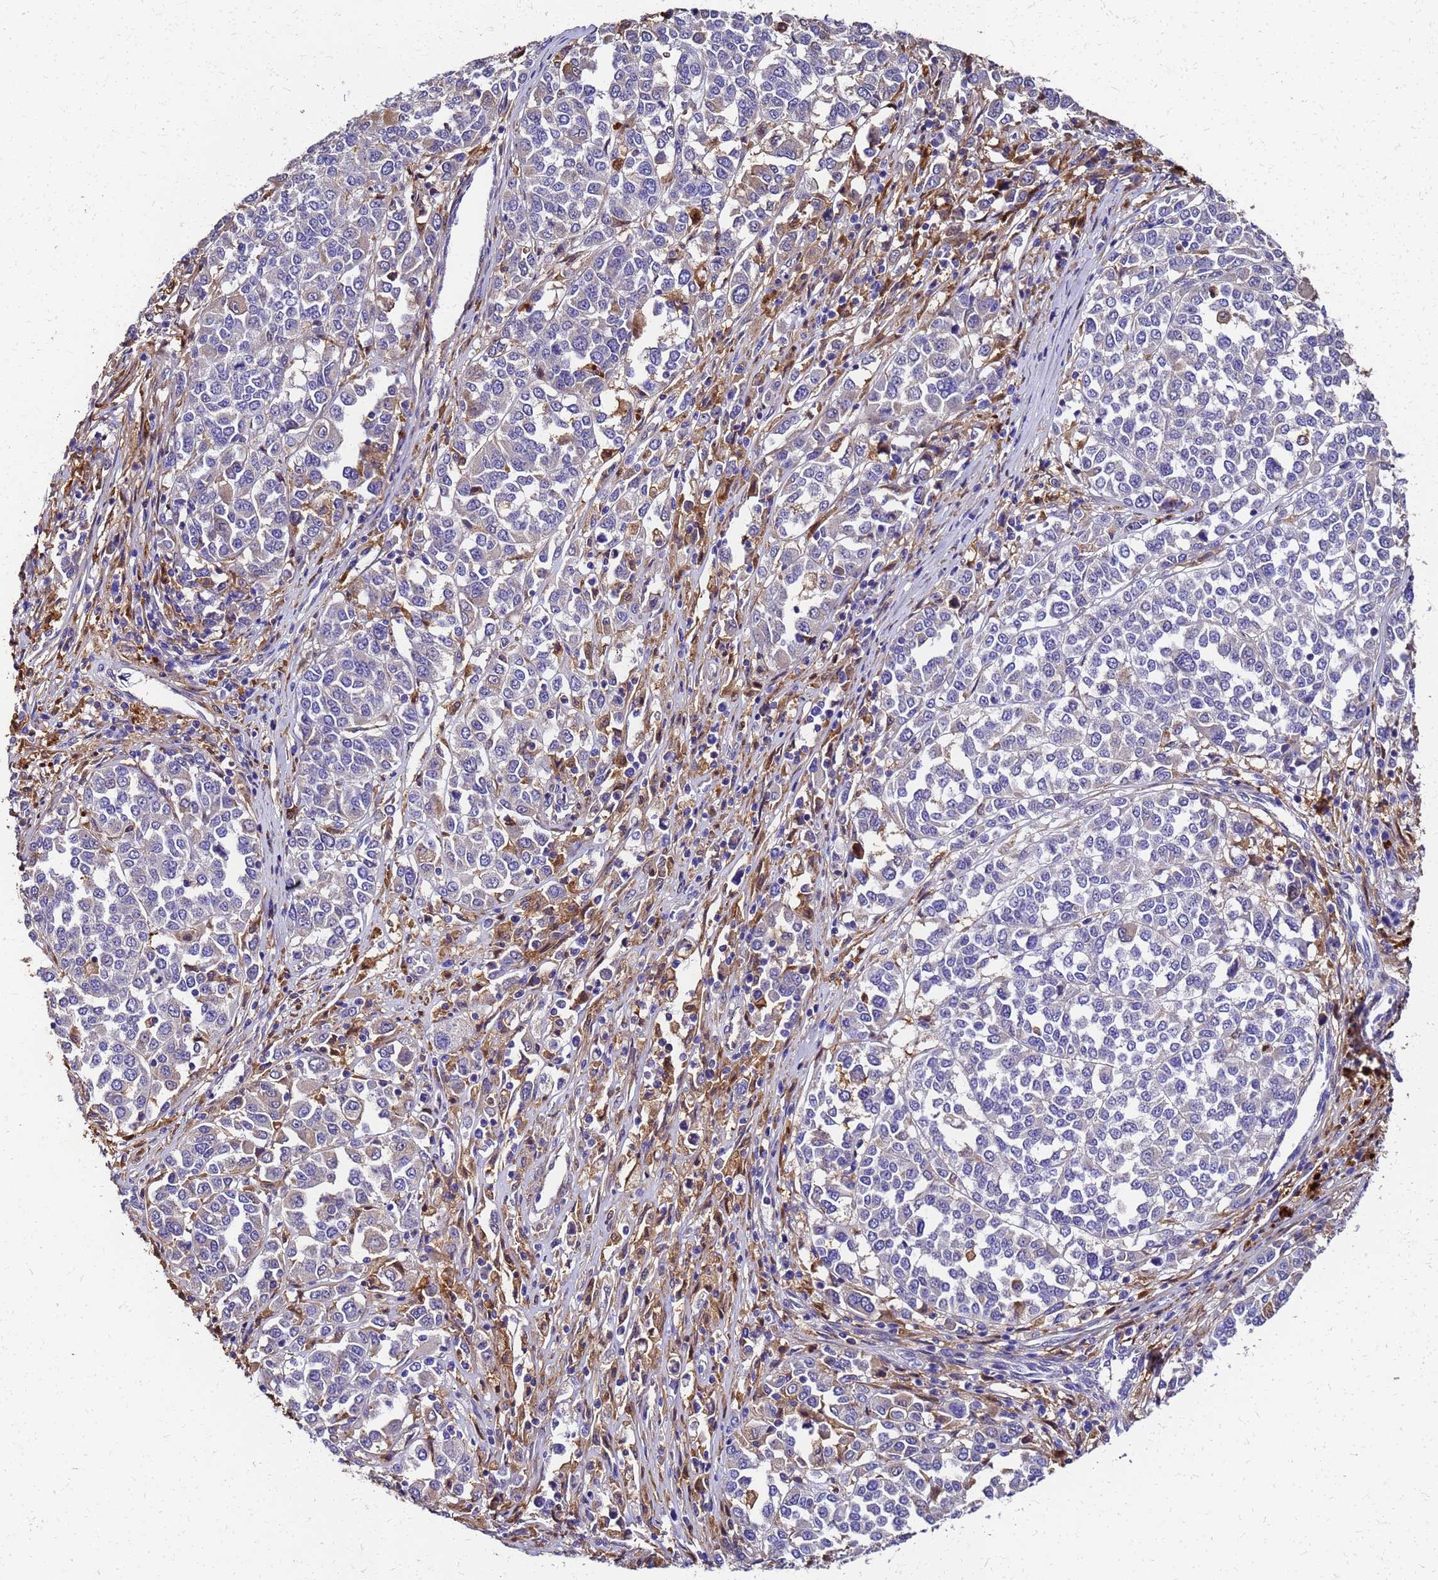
{"staining": {"intensity": "negative", "quantity": "none", "location": "none"}, "tissue": "melanoma", "cell_type": "Tumor cells", "image_type": "cancer", "snomed": [{"axis": "morphology", "description": "Malignant melanoma, Metastatic site"}, {"axis": "topography", "description": "Lymph node"}], "caption": "Human melanoma stained for a protein using IHC displays no staining in tumor cells.", "gene": "S100A11", "patient": {"sex": "male", "age": 44}}